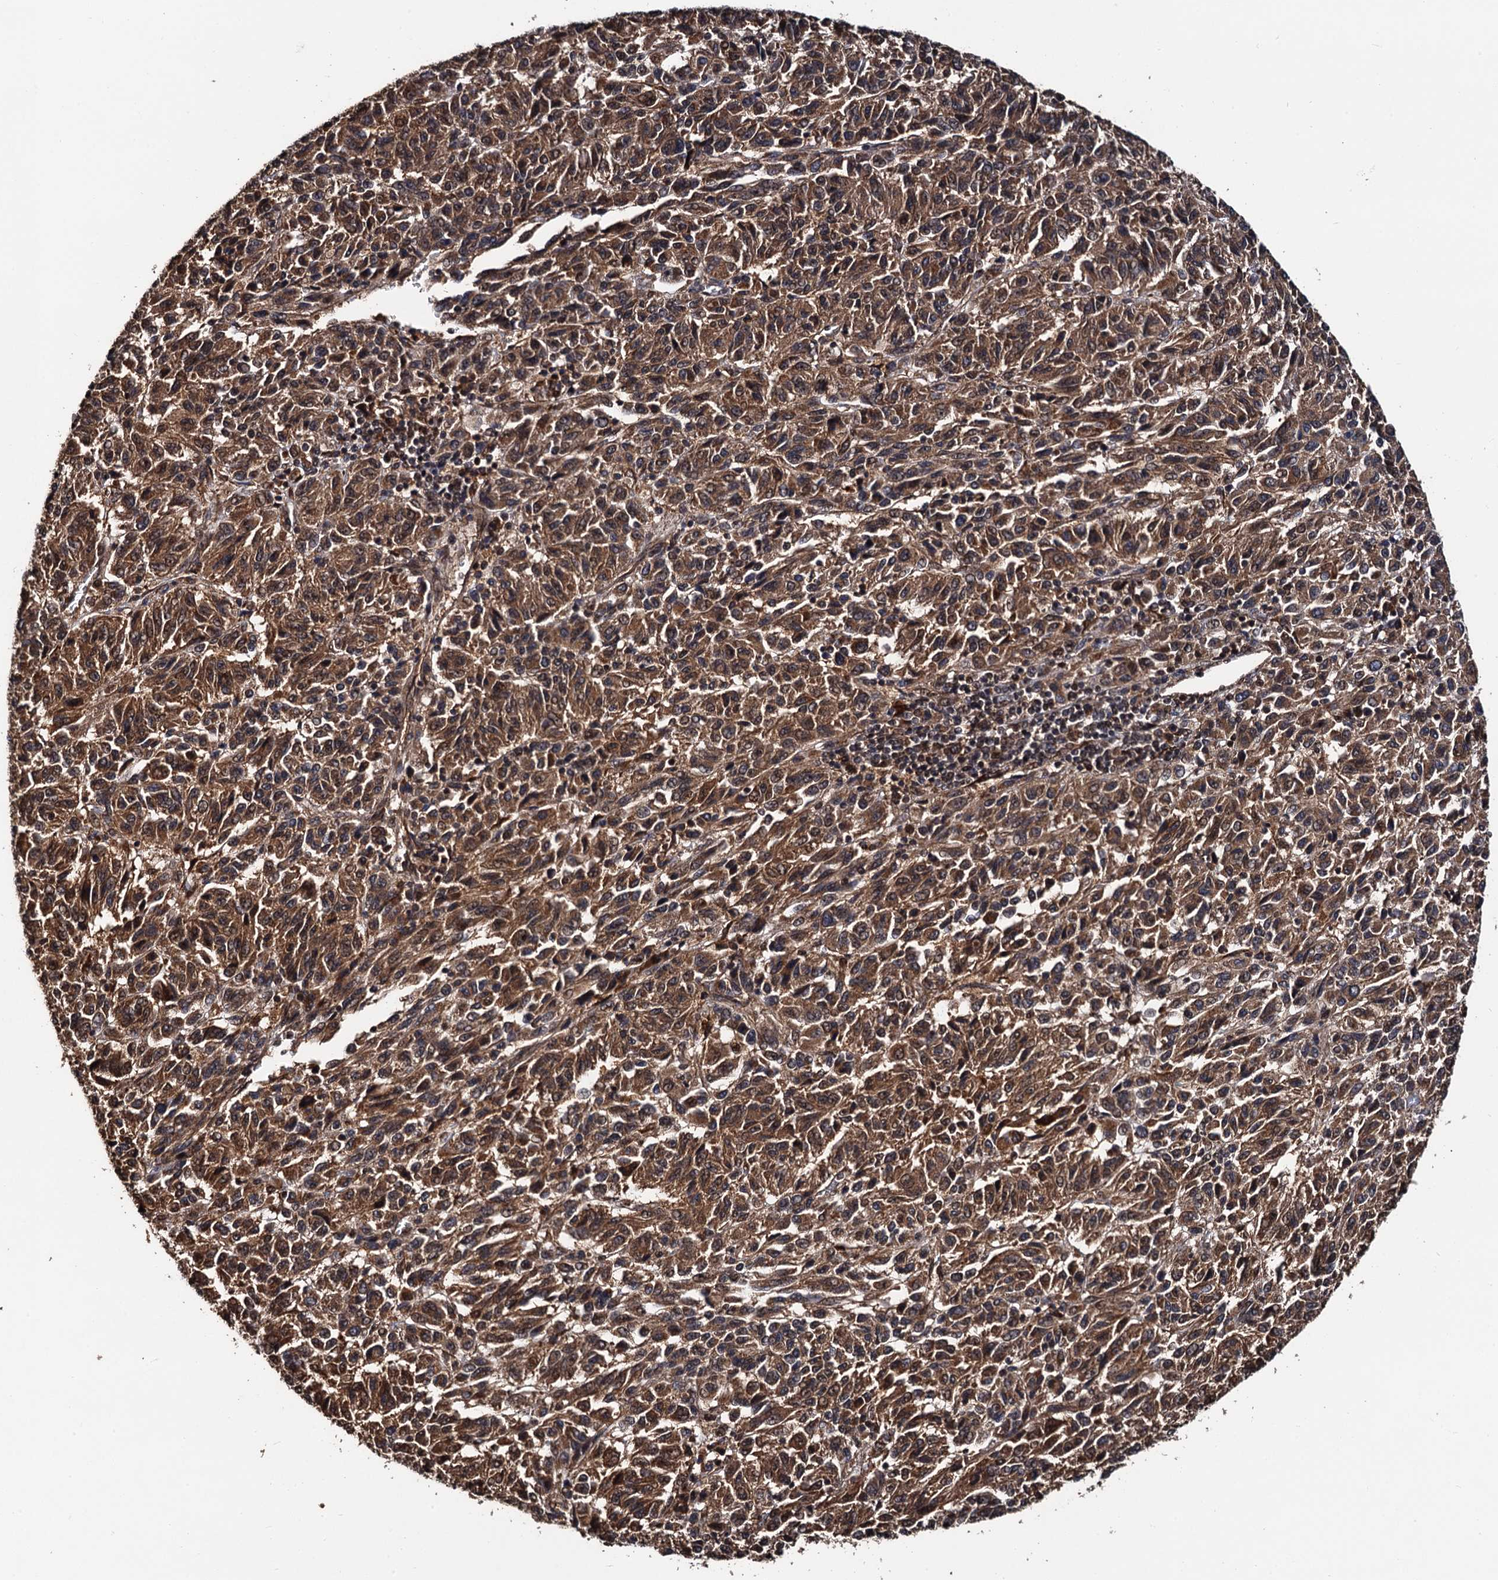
{"staining": {"intensity": "moderate", "quantity": ">75%", "location": "cytoplasmic/membranous"}, "tissue": "melanoma", "cell_type": "Tumor cells", "image_type": "cancer", "snomed": [{"axis": "morphology", "description": "Malignant melanoma, Metastatic site"}, {"axis": "topography", "description": "Lung"}], "caption": "A photomicrograph of human malignant melanoma (metastatic site) stained for a protein demonstrates moderate cytoplasmic/membranous brown staining in tumor cells. The staining is performed using DAB (3,3'-diaminobenzidine) brown chromogen to label protein expression. The nuclei are counter-stained blue using hematoxylin.", "gene": "MIER2", "patient": {"sex": "male", "age": 64}}